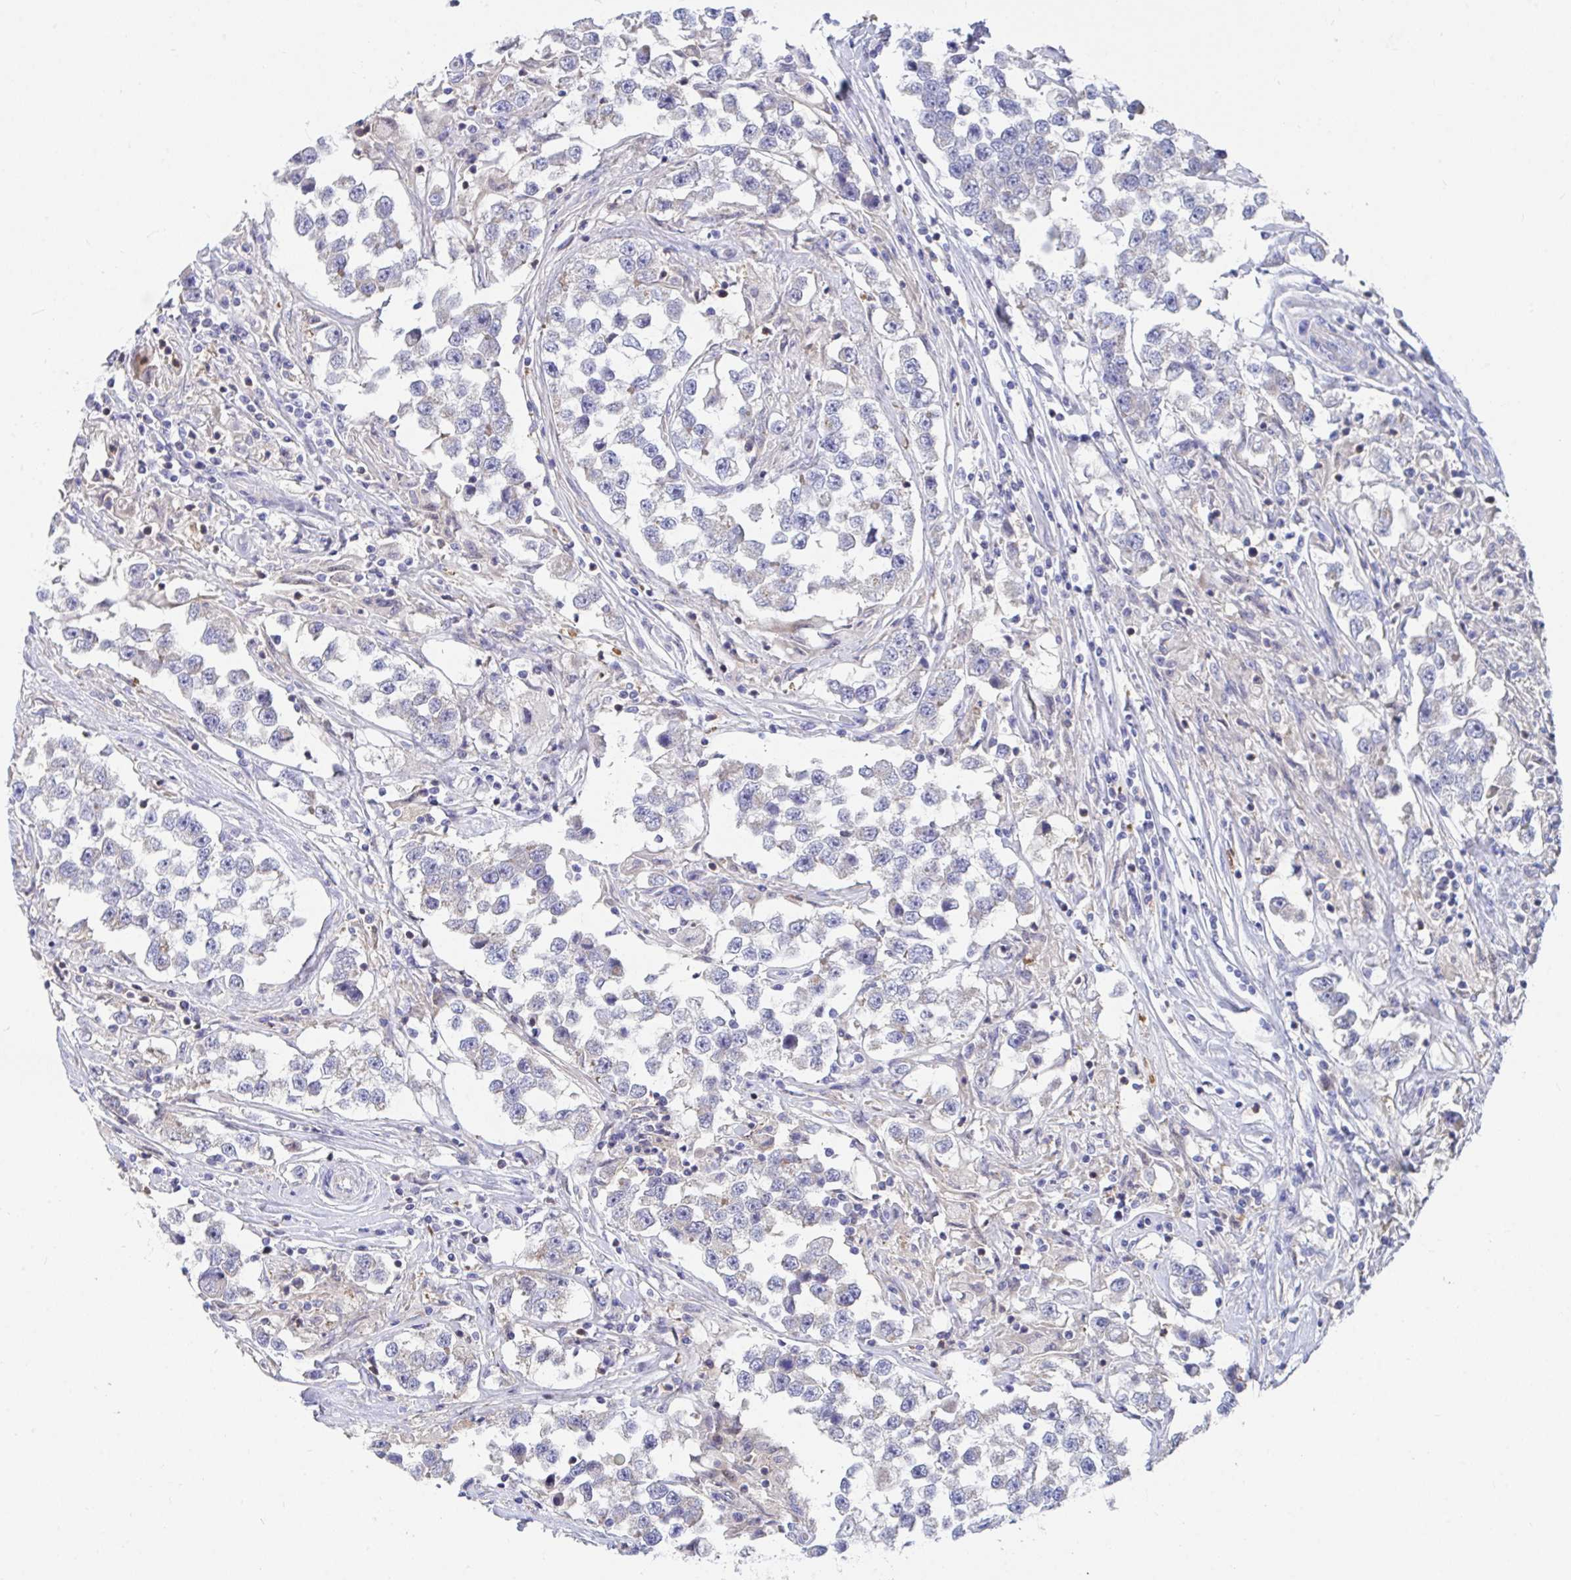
{"staining": {"intensity": "negative", "quantity": "none", "location": "none"}, "tissue": "testis cancer", "cell_type": "Tumor cells", "image_type": "cancer", "snomed": [{"axis": "morphology", "description": "Seminoma, NOS"}, {"axis": "topography", "description": "Testis"}], "caption": "This is an immunohistochemistry (IHC) micrograph of human testis cancer (seminoma). There is no positivity in tumor cells.", "gene": "P2RX3", "patient": {"sex": "male", "age": 46}}